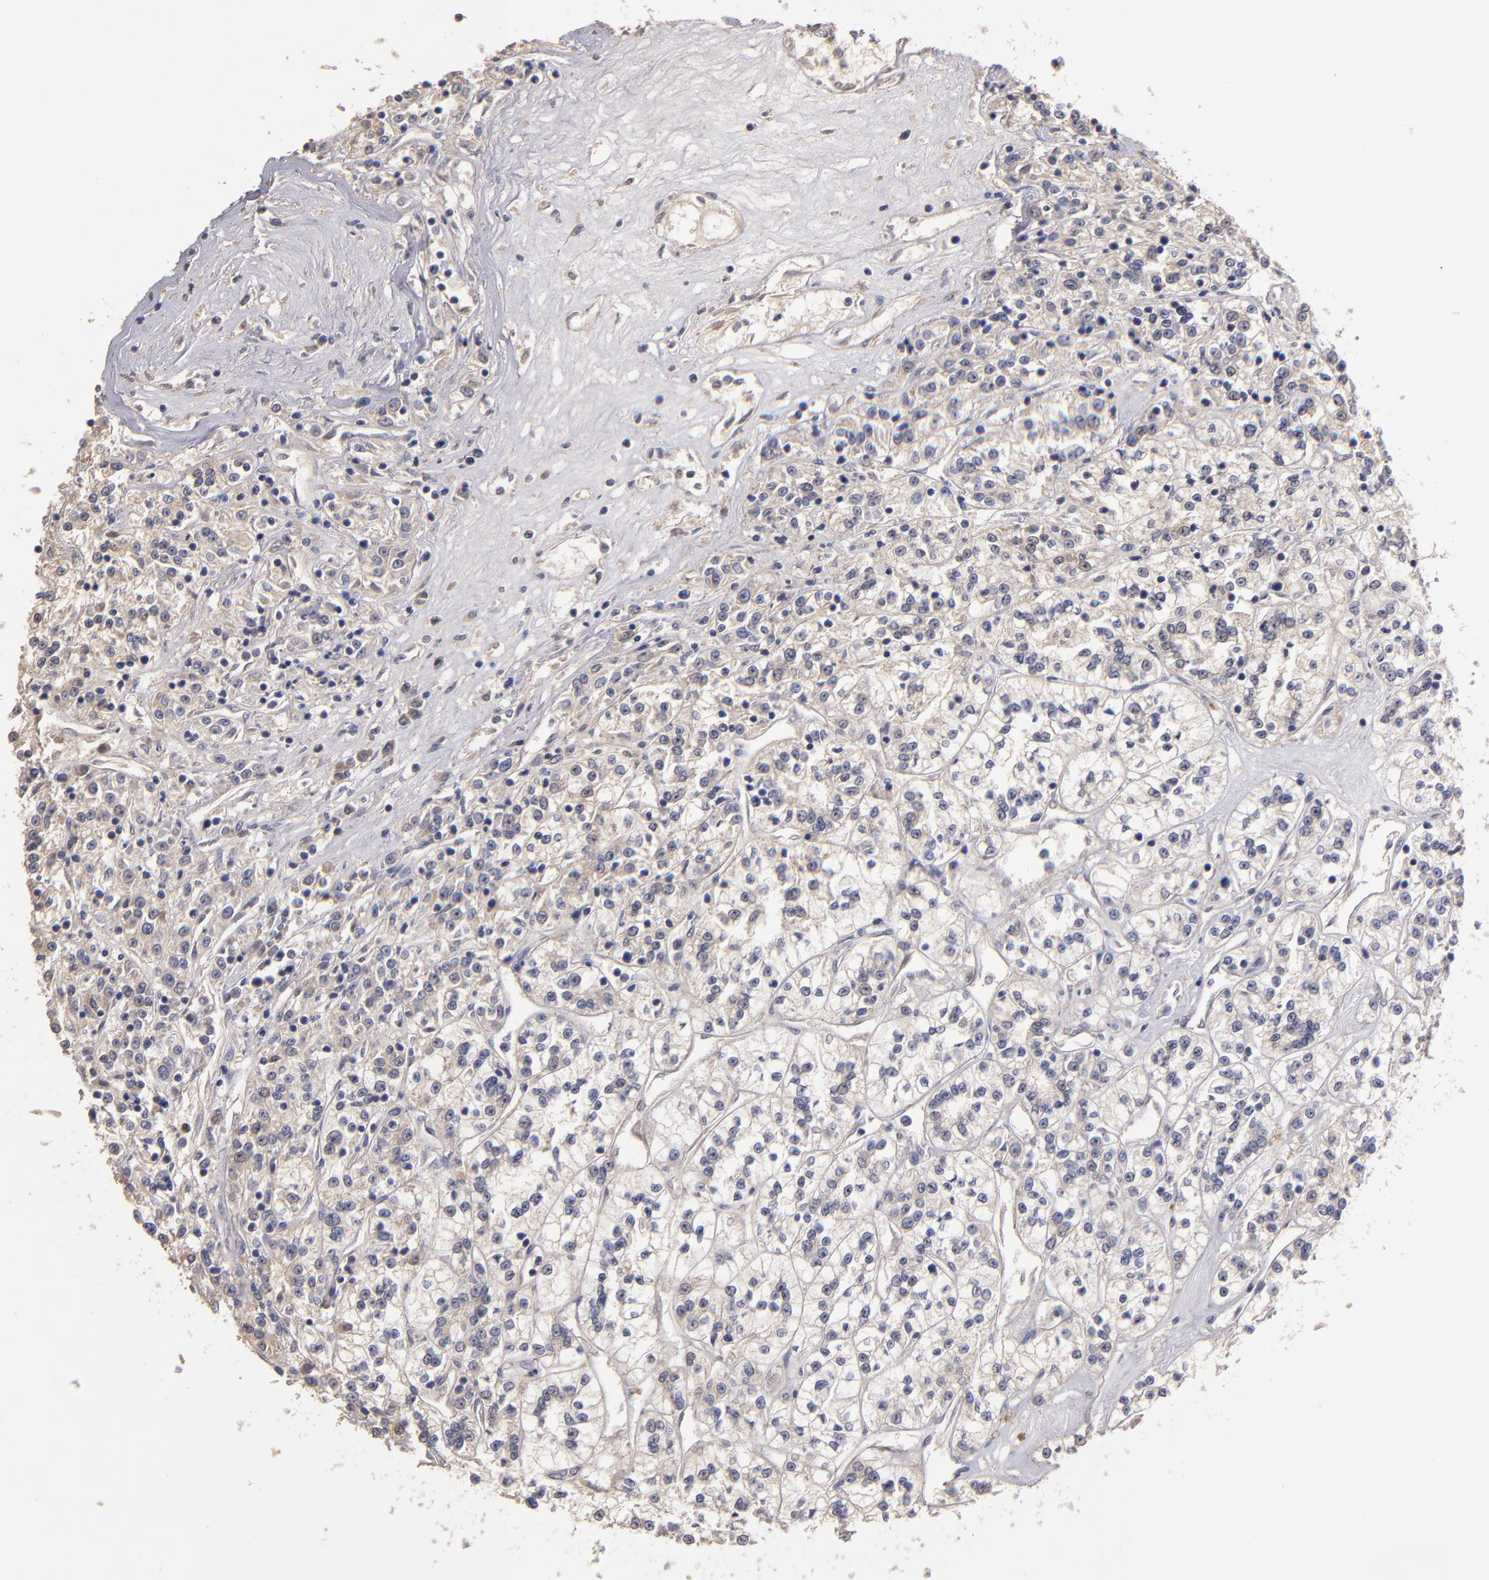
{"staining": {"intensity": "weak", "quantity": "25%-75%", "location": "cytoplasmic/membranous"}, "tissue": "renal cancer", "cell_type": "Tumor cells", "image_type": "cancer", "snomed": [{"axis": "morphology", "description": "Adenocarcinoma, NOS"}, {"axis": "topography", "description": "Kidney"}], "caption": "Protein expression analysis of renal cancer demonstrates weak cytoplasmic/membranous expression in about 25%-75% of tumor cells.", "gene": "MAGEE1", "patient": {"sex": "female", "age": 76}}